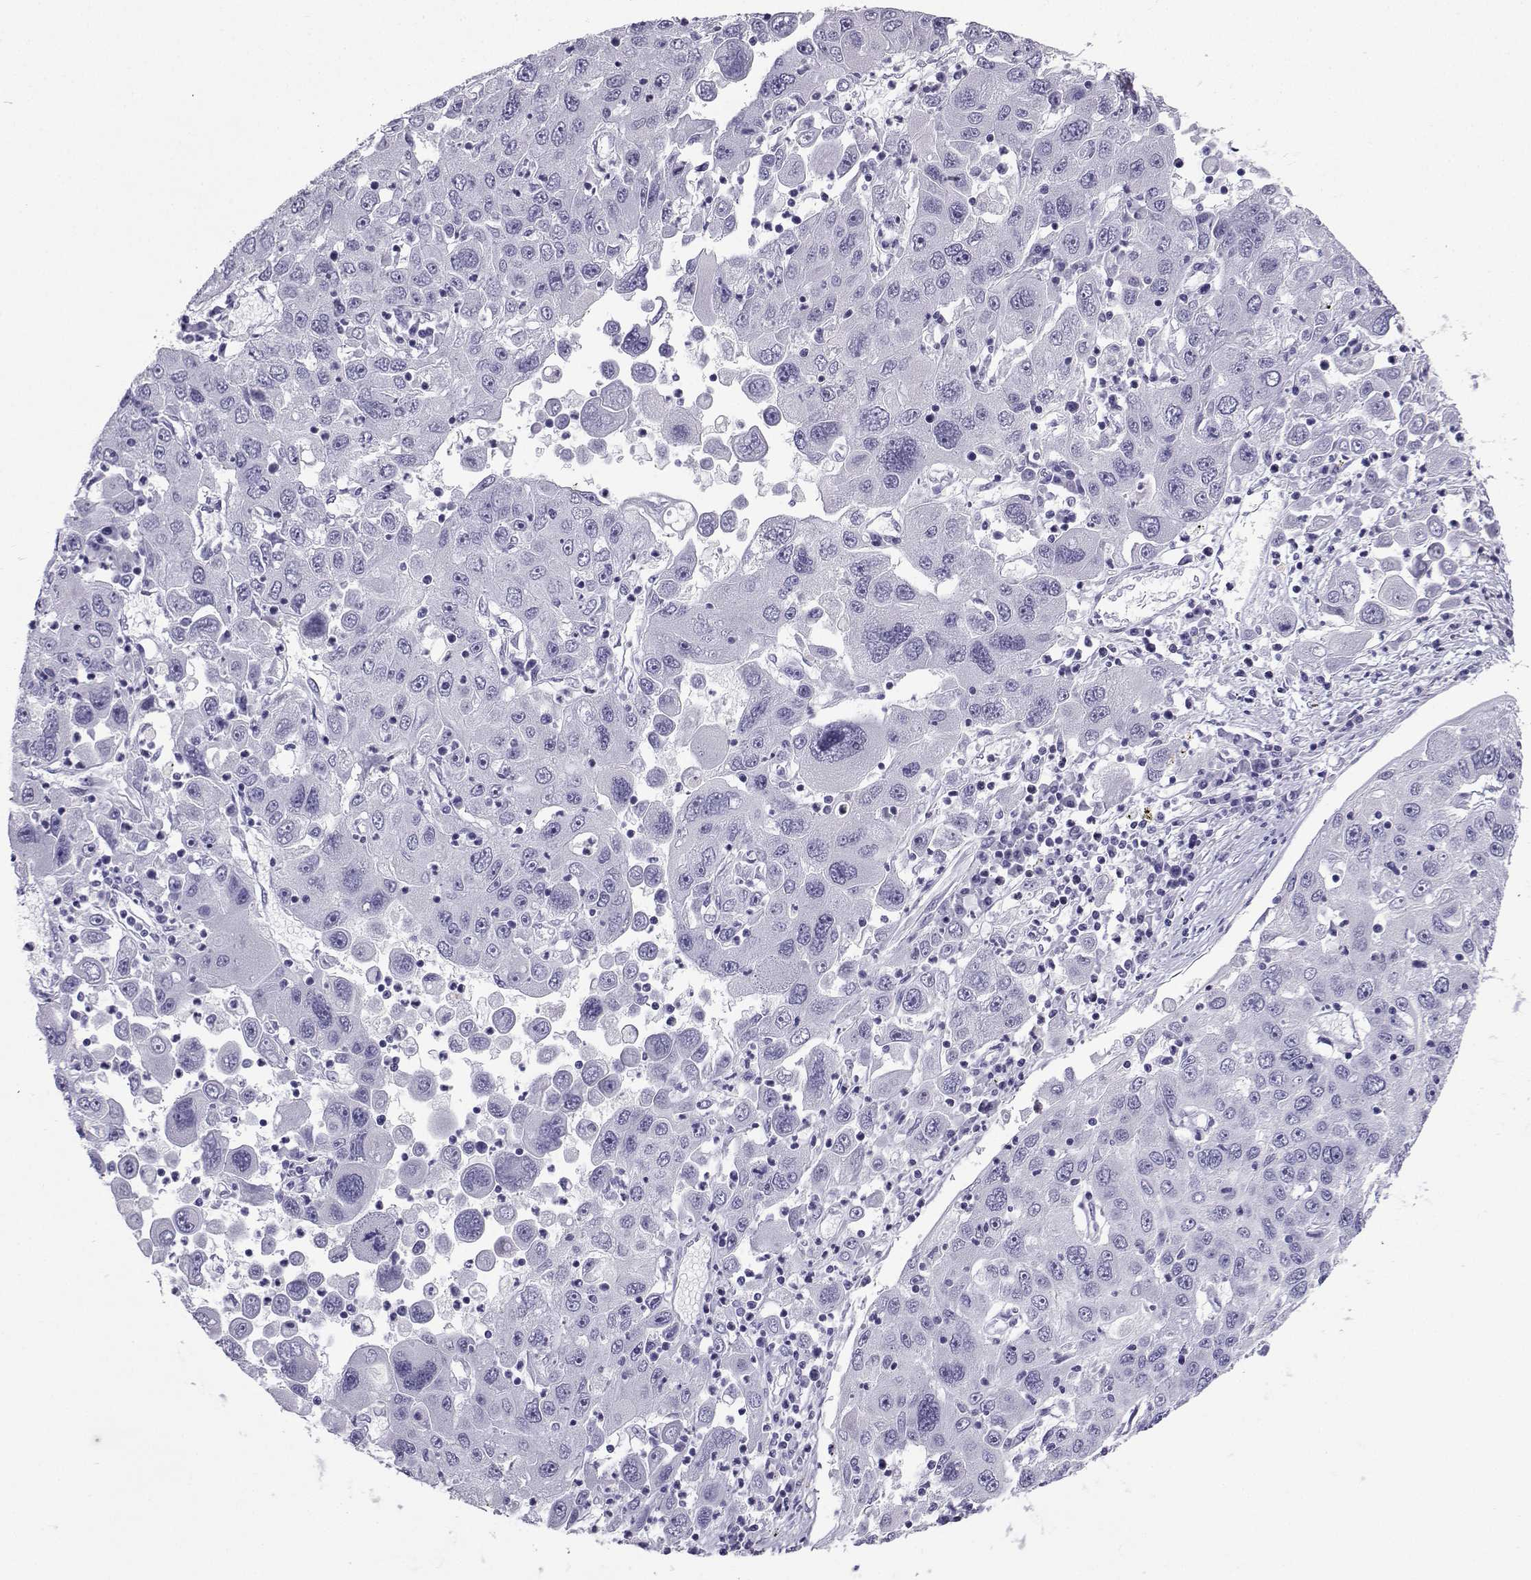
{"staining": {"intensity": "negative", "quantity": "none", "location": "none"}, "tissue": "stomach cancer", "cell_type": "Tumor cells", "image_type": "cancer", "snomed": [{"axis": "morphology", "description": "Adenocarcinoma, NOS"}, {"axis": "topography", "description": "Stomach"}], "caption": "Image shows no protein expression in tumor cells of stomach adenocarcinoma tissue.", "gene": "SLC18A2", "patient": {"sex": "male", "age": 56}}